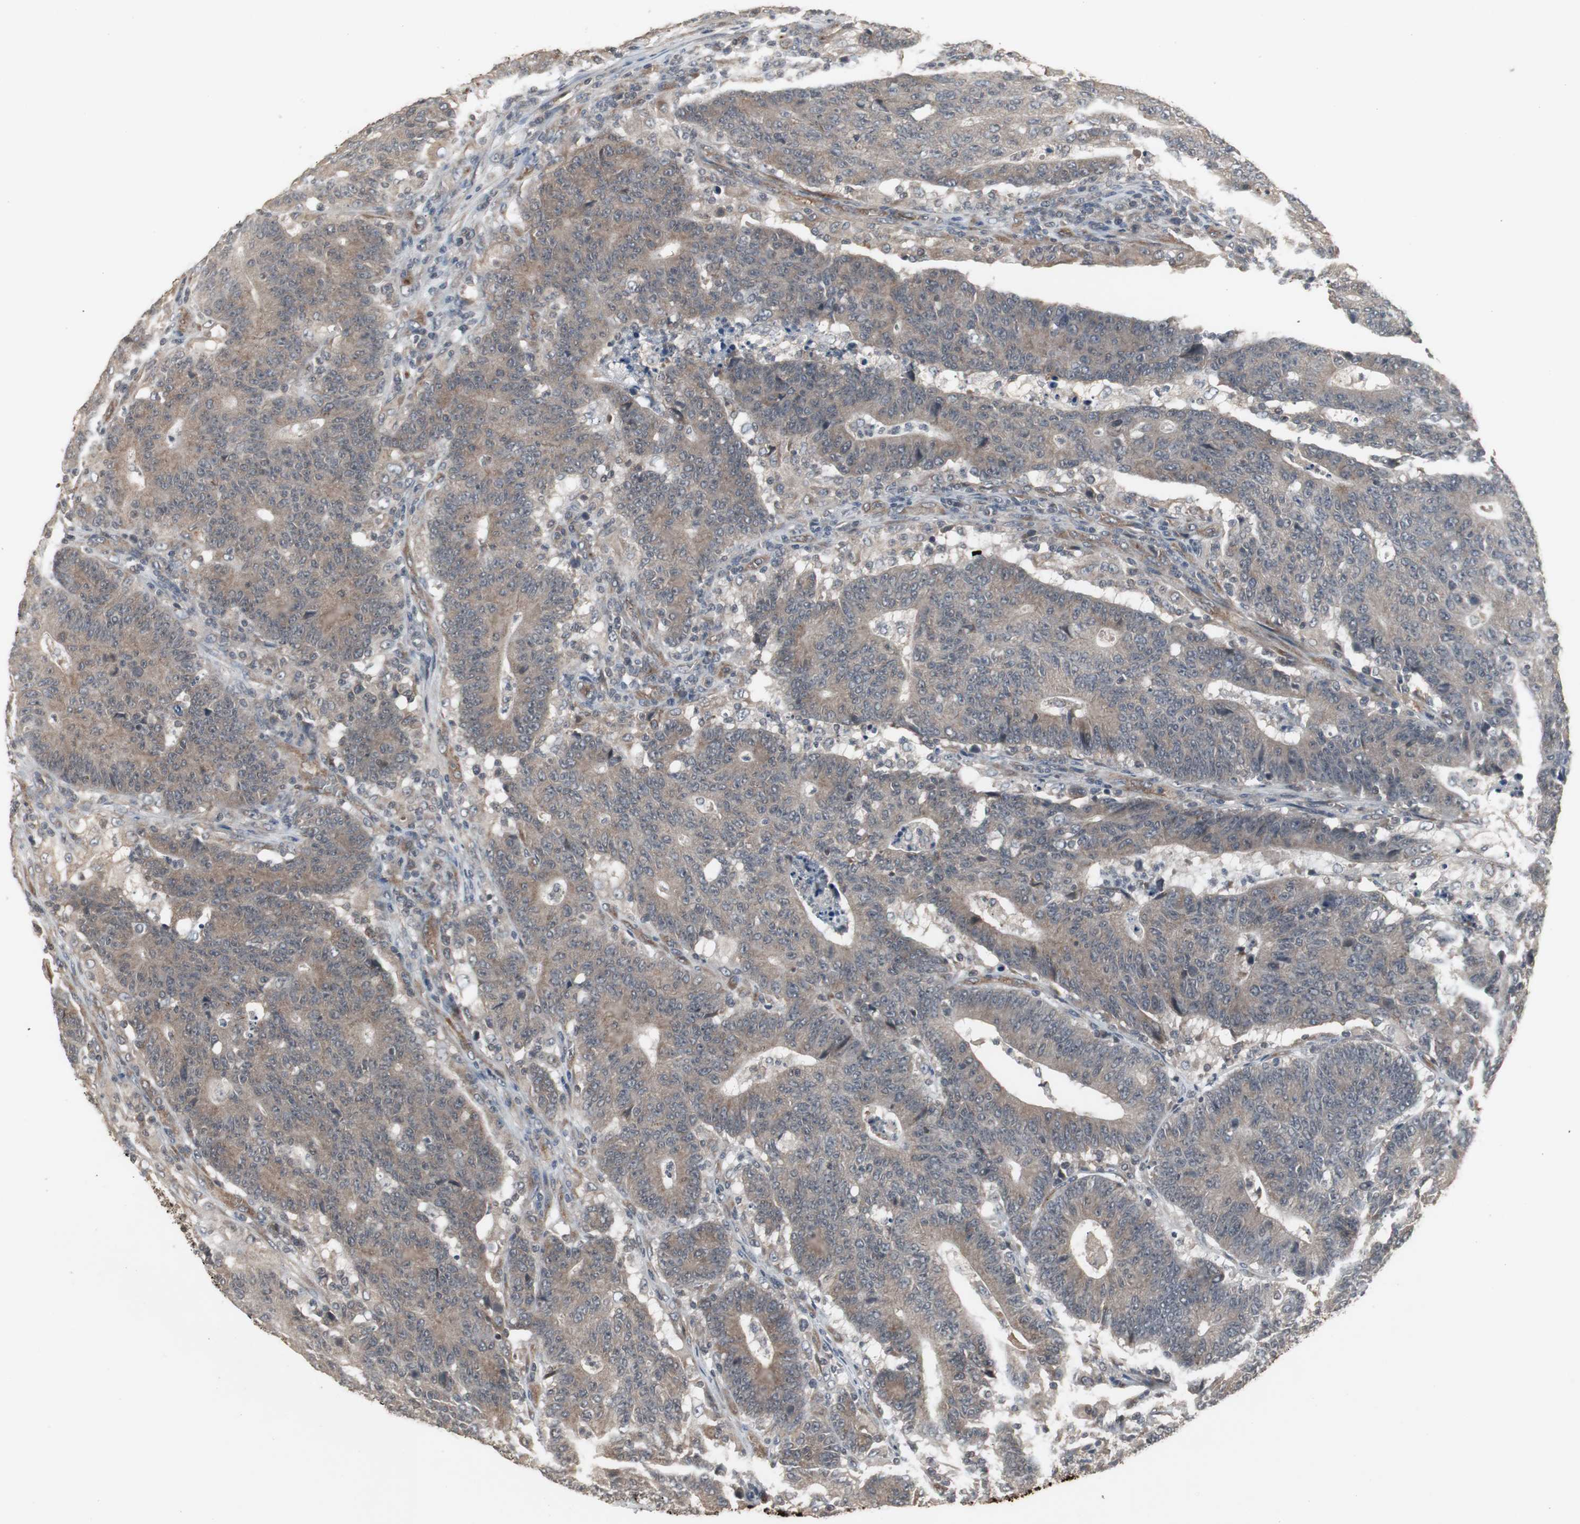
{"staining": {"intensity": "weak", "quantity": ">75%", "location": "cytoplasmic/membranous"}, "tissue": "colorectal cancer", "cell_type": "Tumor cells", "image_type": "cancer", "snomed": [{"axis": "morphology", "description": "Normal tissue, NOS"}, {"axis": "morphology", "description": "Adenocarcinoma, NOS"}, {"axis": "topography", "description": "Colon"}], "caption": "Immunohistochemistry staining of colorectal cancer, which exhibits low levels of weak cytoplasmic/membranous staining in about >75% of tumor cells indicating weak cytoplasmic/membranous protein positivity. The staining was performed using DAB (brown) for protein detection and nuclei were counterstained in hematoxylin (blue).", "gene": "ATP2B2", "patient": {"sex": "female", "age": 75}}